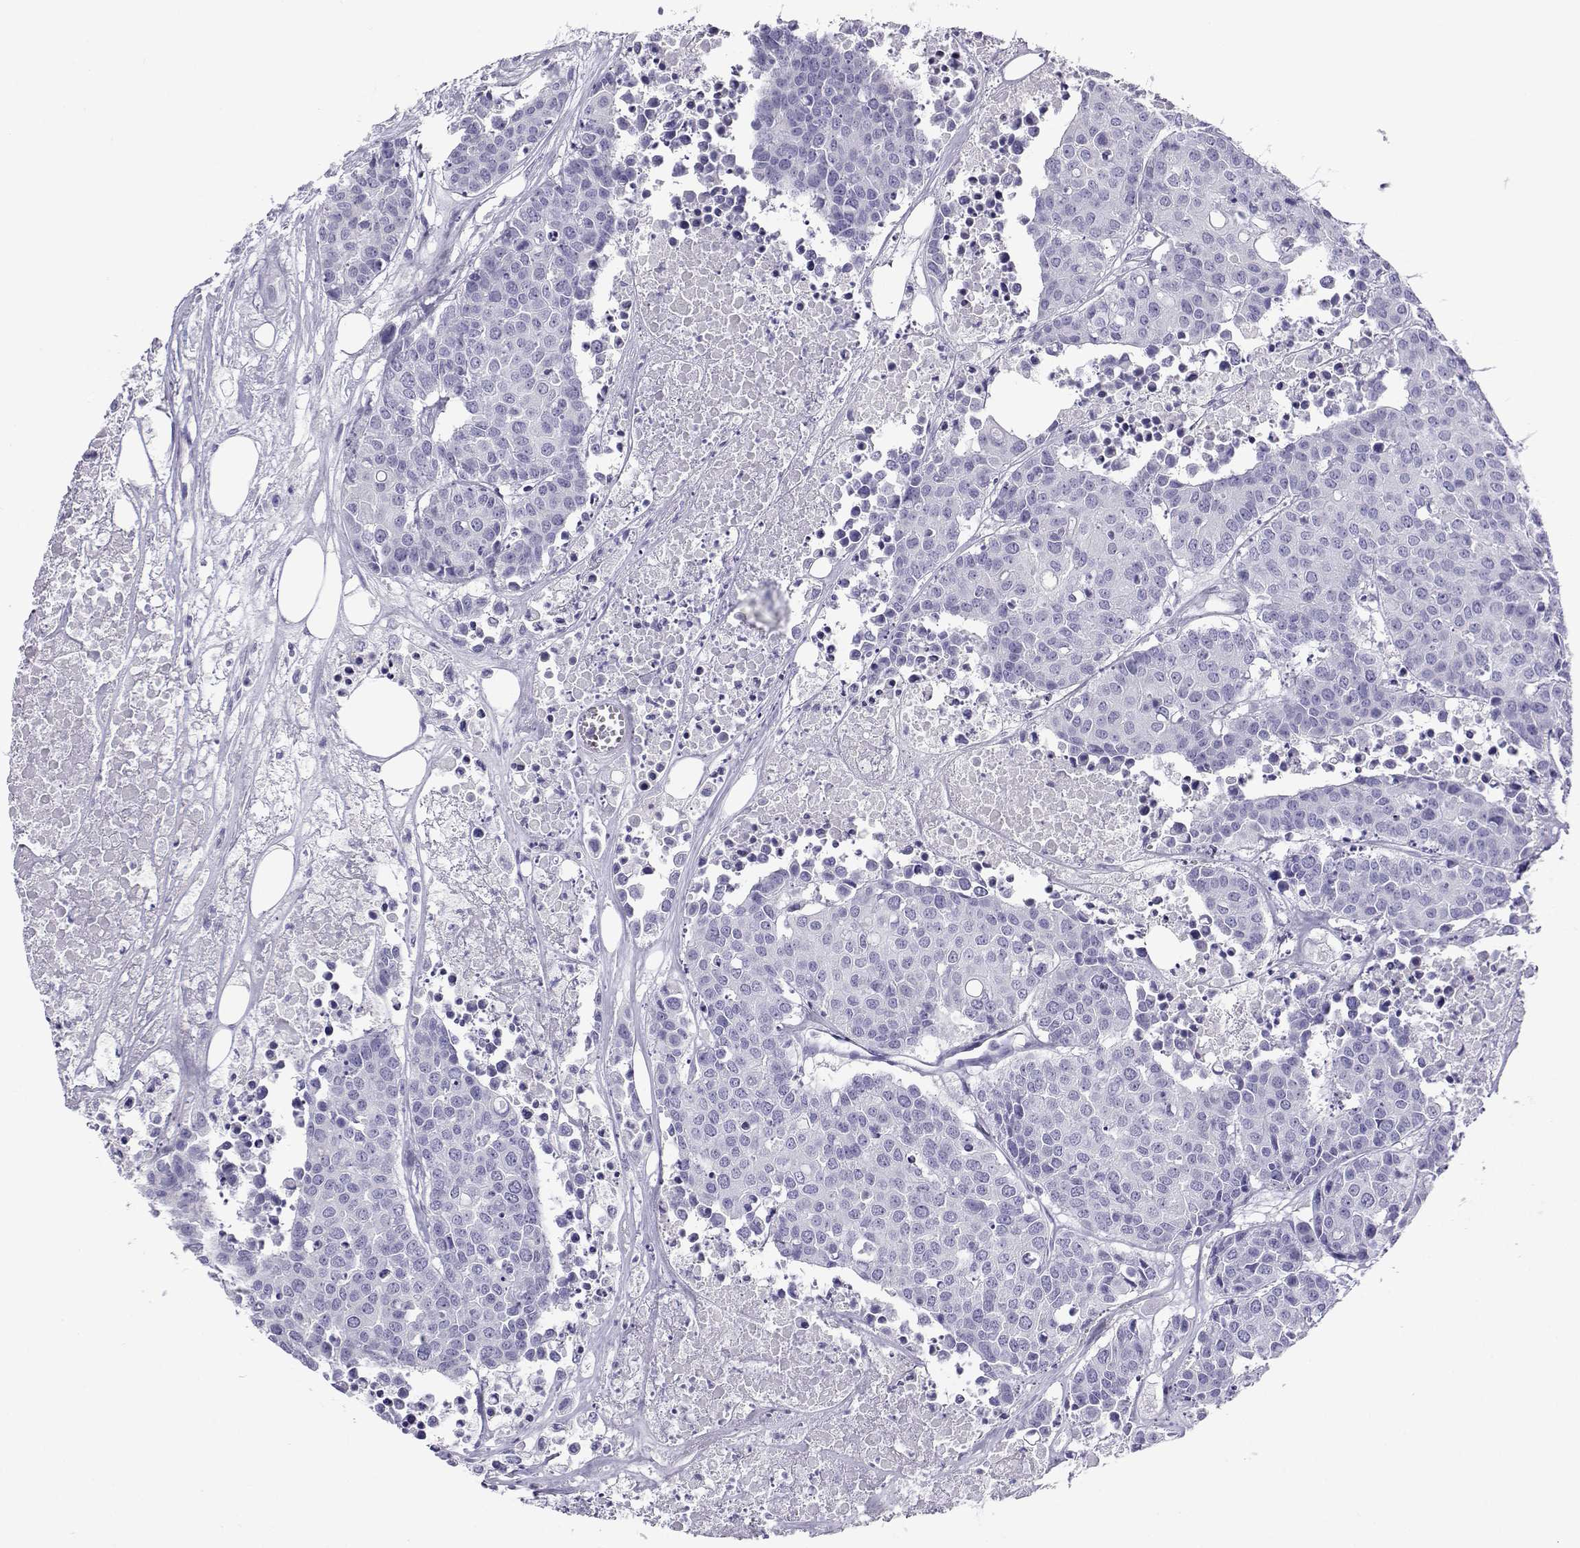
{"staining": {"intensity": "negative", "quantity": "none", "location": "none"}, "tissue": "carcinoid", "cell_type": "Tumor cells", "image_type": "cancer", "snomed": [{"axis": "morphology", "description": "Carcinoid, malignant, NOS"}, {"axis": "topography", "description": "Colon"}], "caption": "This is an immunohistochemistry micrograph of human carcinoid. There is no expression in tumor cells.", "gene": "CABS1", "patient": {"sex": "male", "age": 81}}